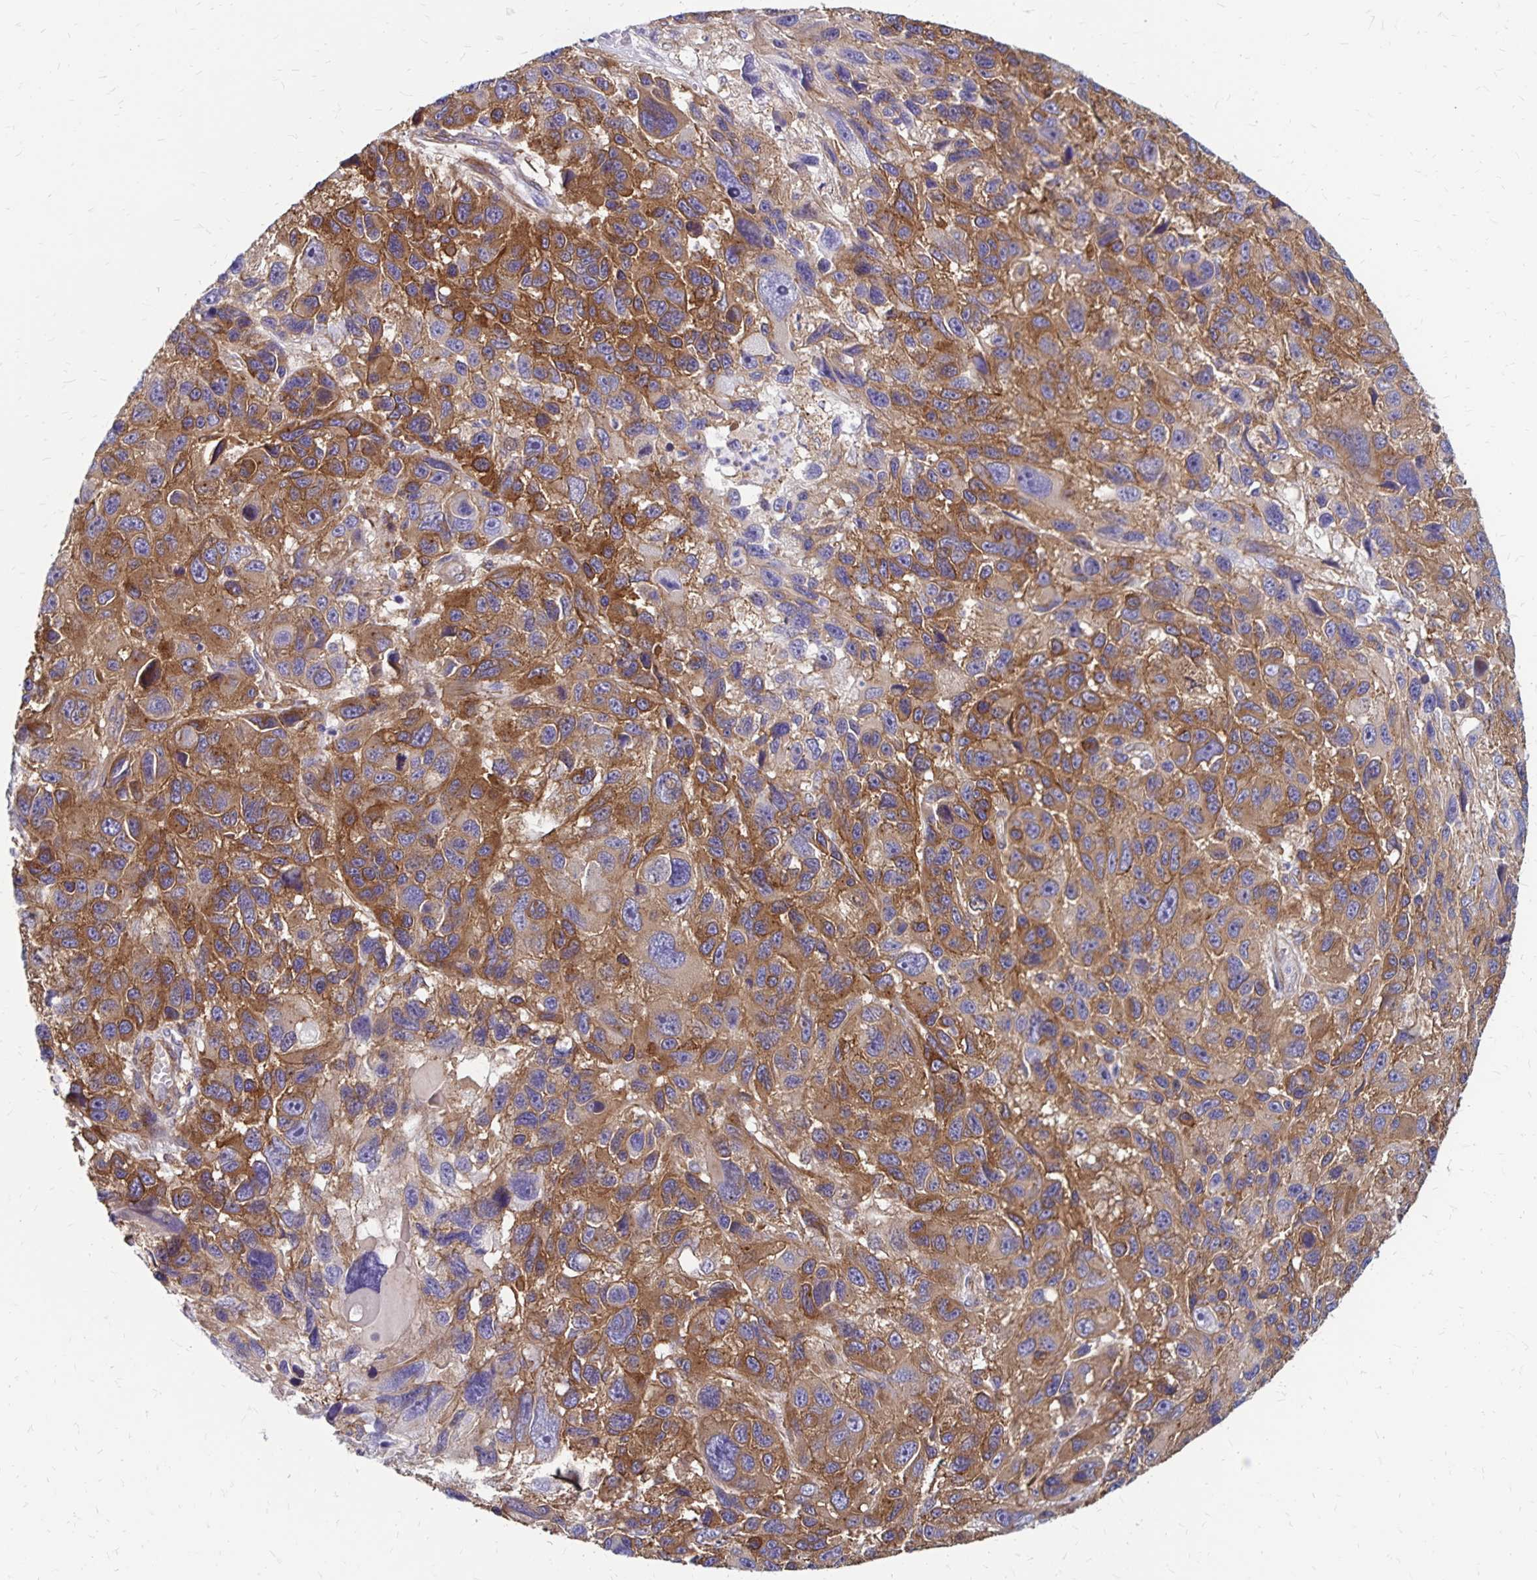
{"staining": {"intensity": "moderate", "quantity": ">75%", "location": "cytoplasmic/membranous"}, "tissue": "melanoma", "cell_type": "Tumor cells", "image_type": "cancer", "snomed": [{"axis": "morphology", "description": "Malignant melanoma, NOS"}, {"axis": "topography", "description": "Skin"}], "caption": "Malignant melanoma stained with a brown dye exhibits moderate cytoplasmic/membranous positive staining in approximately >75% of tumor cells.", "gene": "TNS3", "patient": {"sex": "male", "age": 53}}